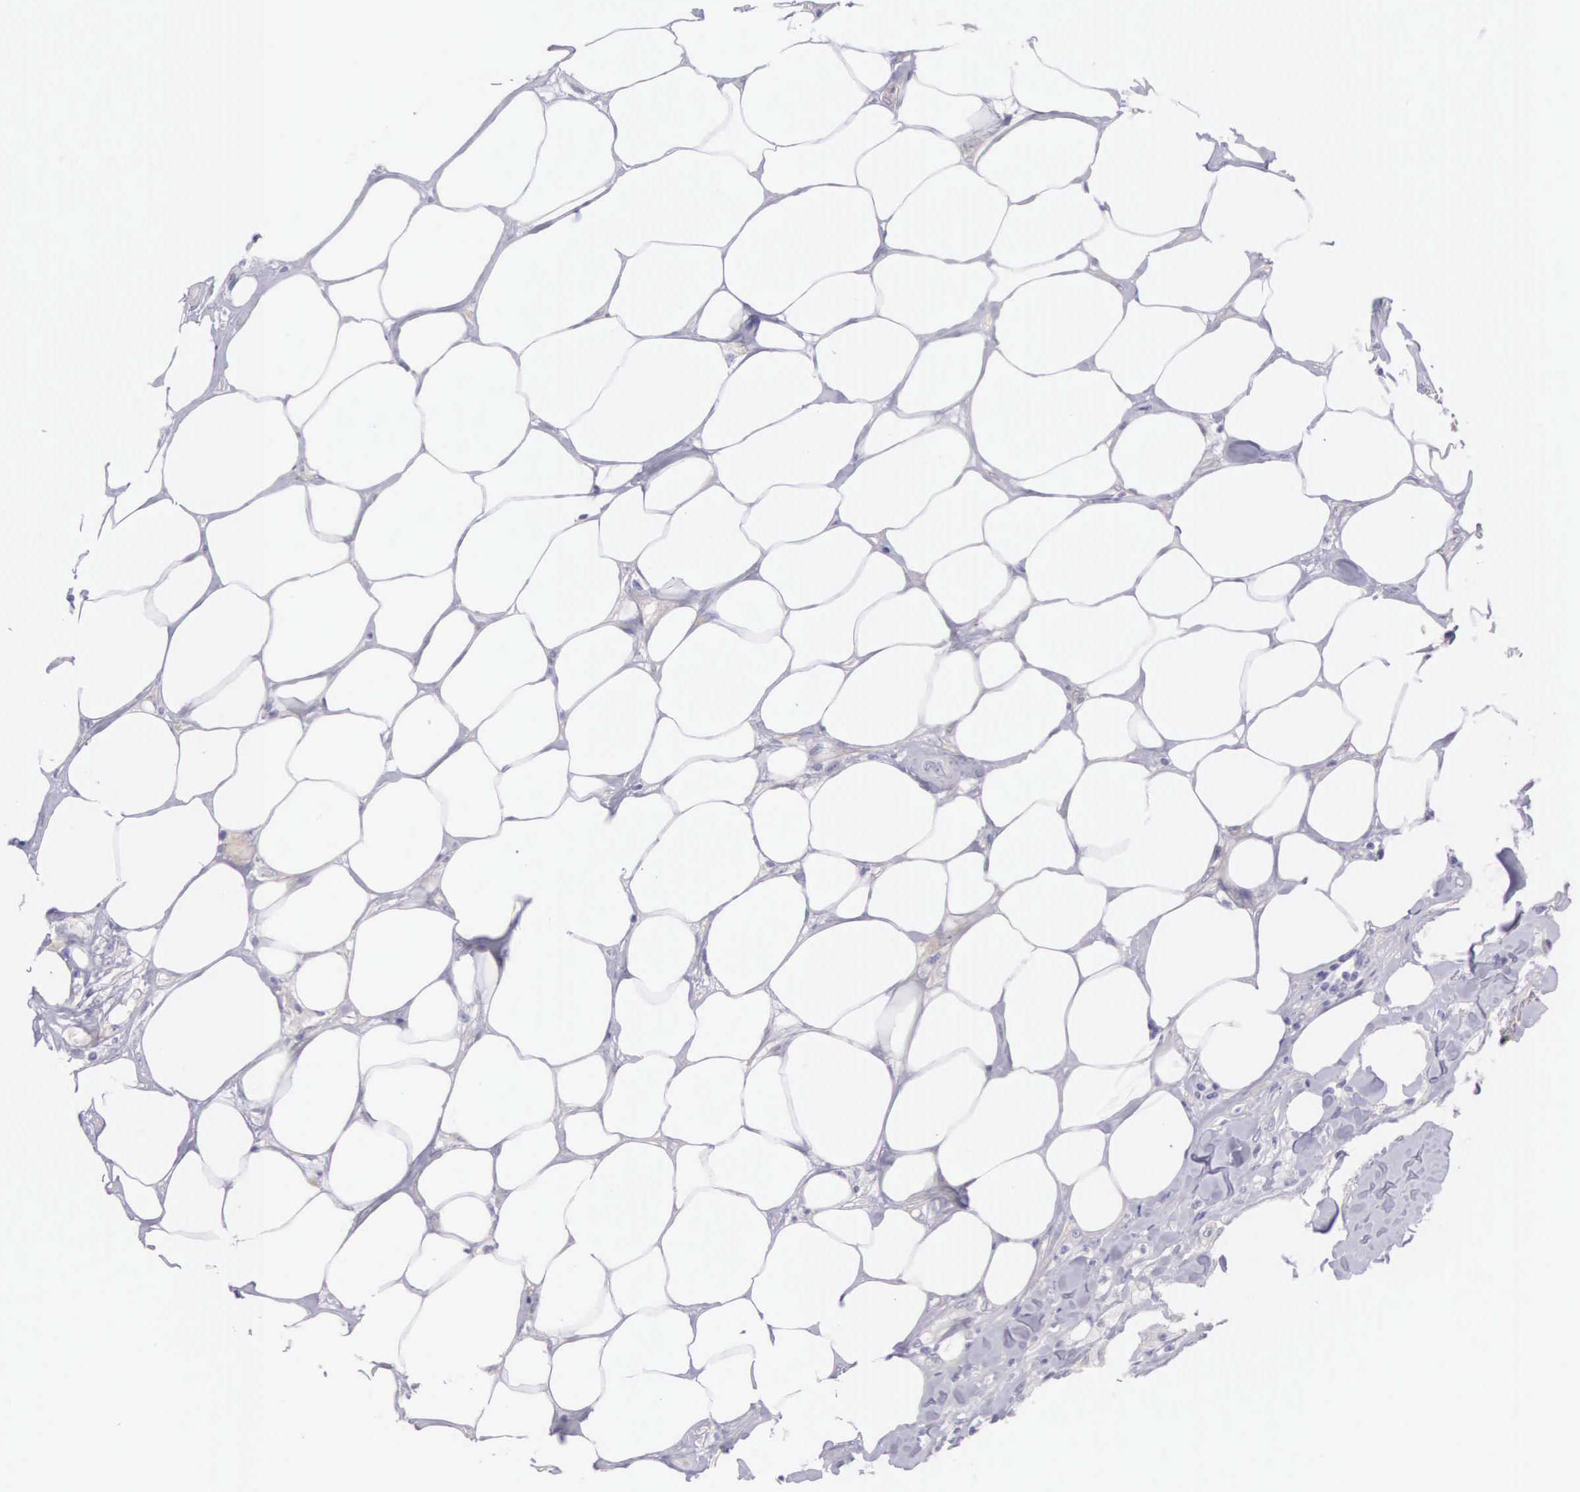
{"staining": {"intensity": "weak", "quantity": ">75%", "location": "cytoplasmic/membranous"}, "tissue": "breast cancer", "cell_type": "Tumor cells", "image_type": "cancer", "snomed": [{"axis": "morphology", "description": "Neoplasm, malignant, NOS"}, {"axis": "topography", "description": "Breast"}], "caption": "Approximately >75% of tumor cells in human breast cancer exhibit weak cytoplasmic/membranous protein staining as visualized by brown immunohistochemical staining.", "gene": "ARFGAP3", "patient": {"sex": "female", "age": 50}}